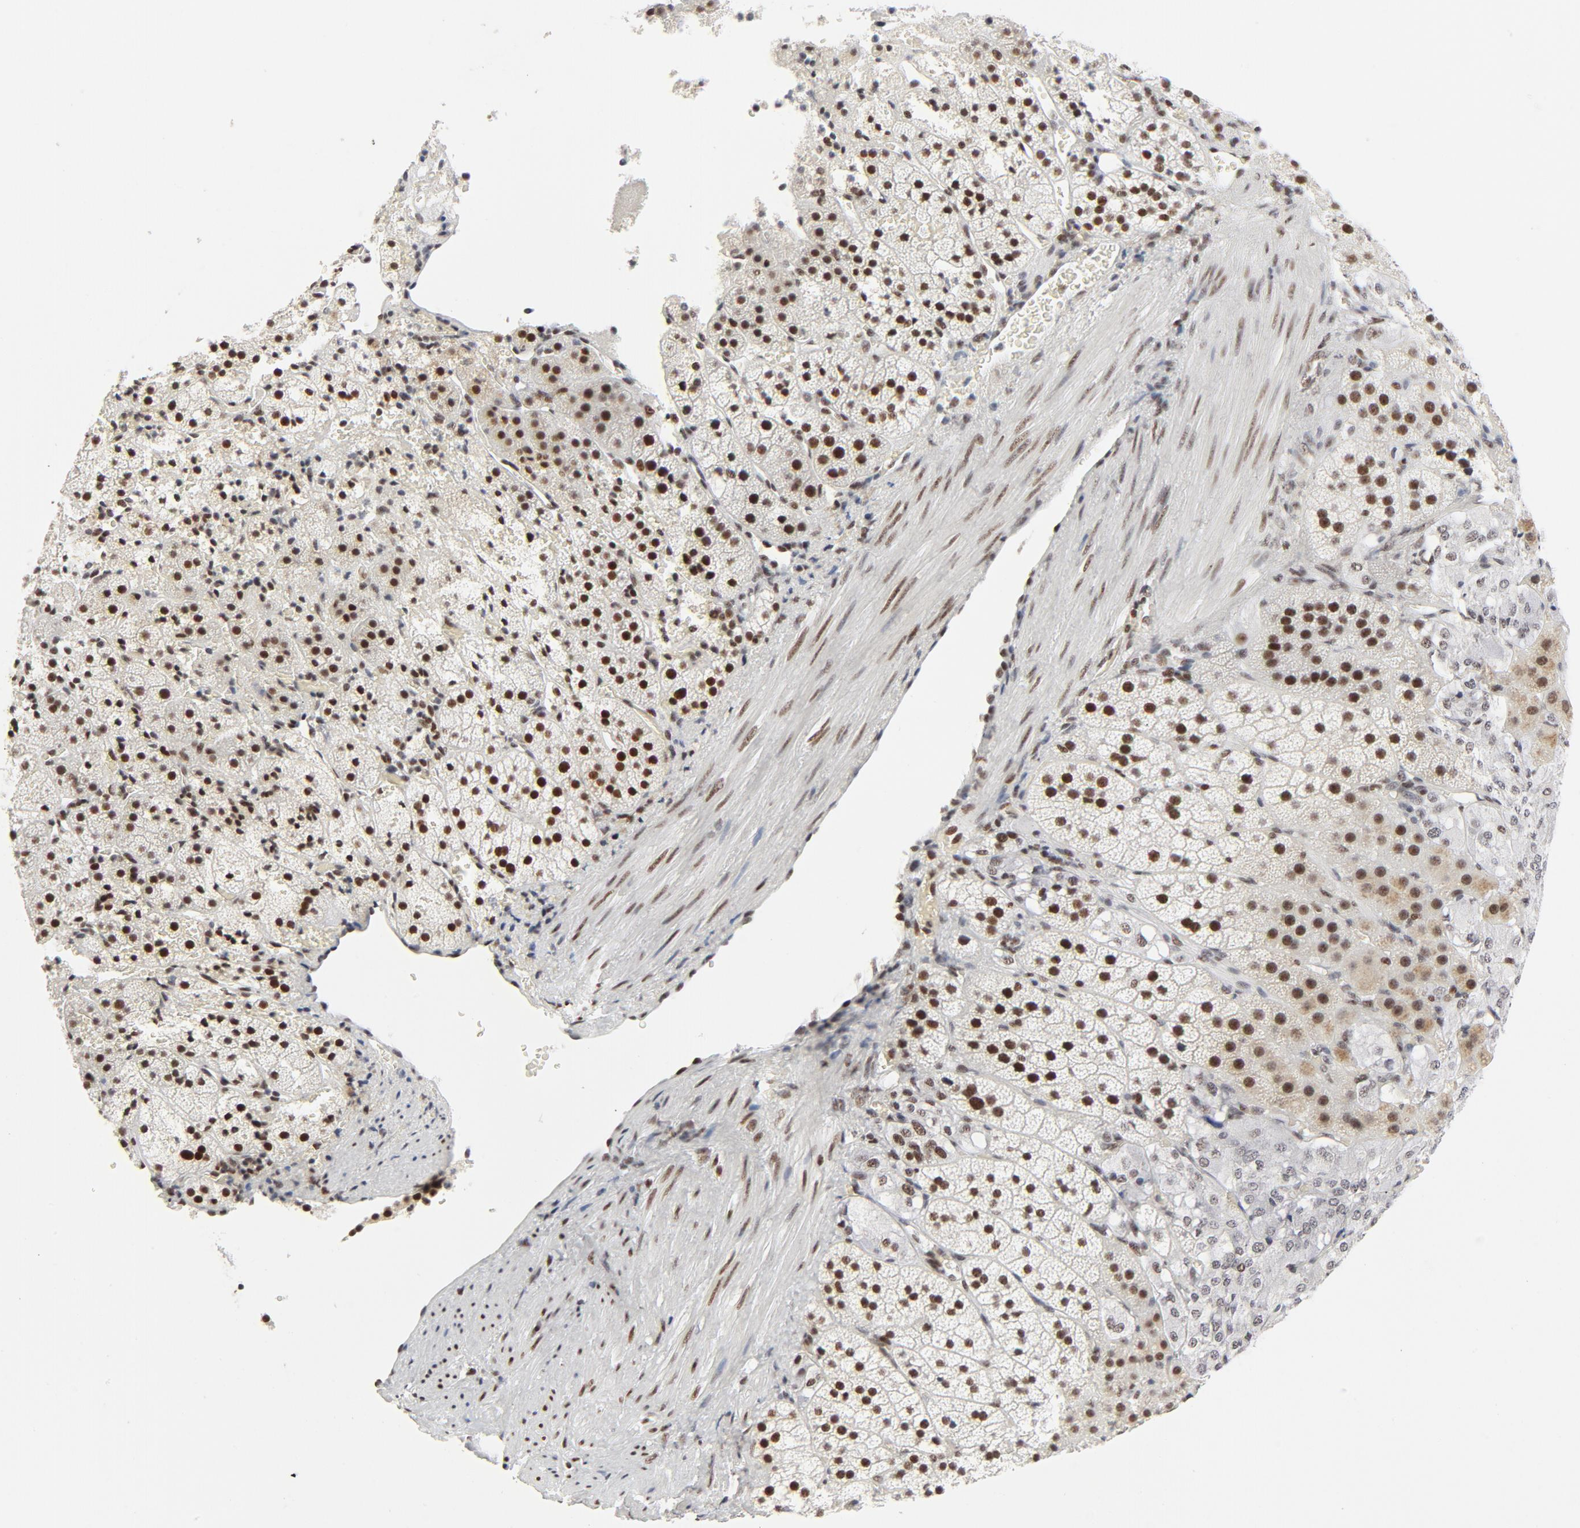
{"staining": {"intensity": "strong", "quantity": ">75%", "location": "nuclear"}, "tissue": "adrenal gland", "cell_type": "Glandular cells", "image_type": "normal", "snomed": [{"axis": "morphology", "description": "Normal tissue, NOS"}, {"axis": "topography", "description": "Adrenal gland"}], "caption": "Human adrenal gland stained with a brown dye displays strong nuclear positive staining in approximately >75% of glandular cells.", "gene": "GTF2H1", "patient": {"sex": "female", "age": 44}}